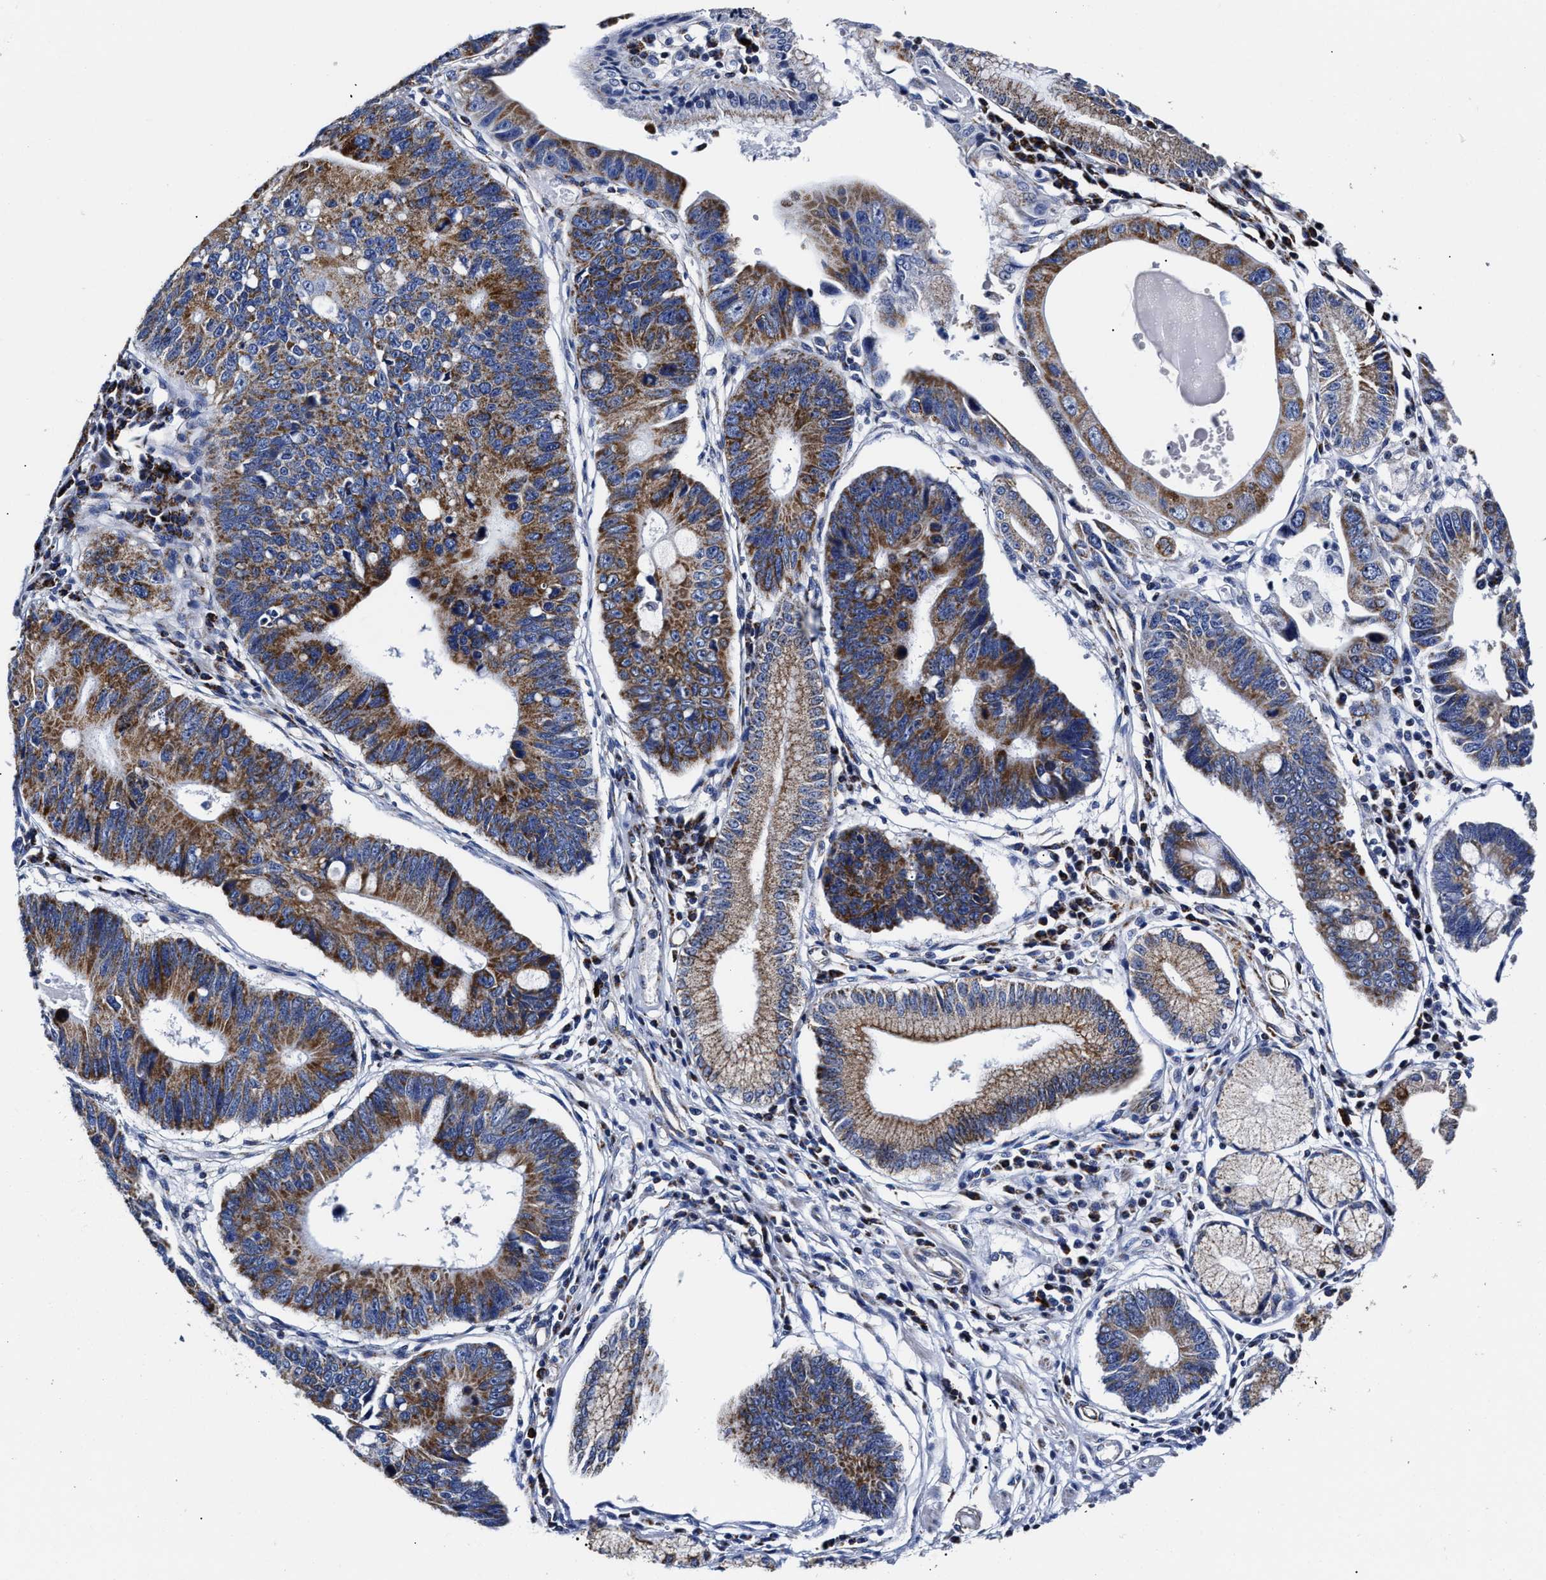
{"staining": {"intensity": "moderate", "quantity": ">75%", "location": "cytoplasmic/membranous"}, "tissue": "stomach cancer", "cell_type": "Tumor cells", "image_type": "cancer", "snomed": [{"axis": "morphology", "description": "Adenocarcinoma, NOS"}, {"axis": "topography", "description": "Stomach"}], "caption": "Adenocarcinoma (stomach) stained with a protein marker shows moderate staining in tumor cells.", "gene": "HINT2", "patient": {"sex": "male", "age": 59}}